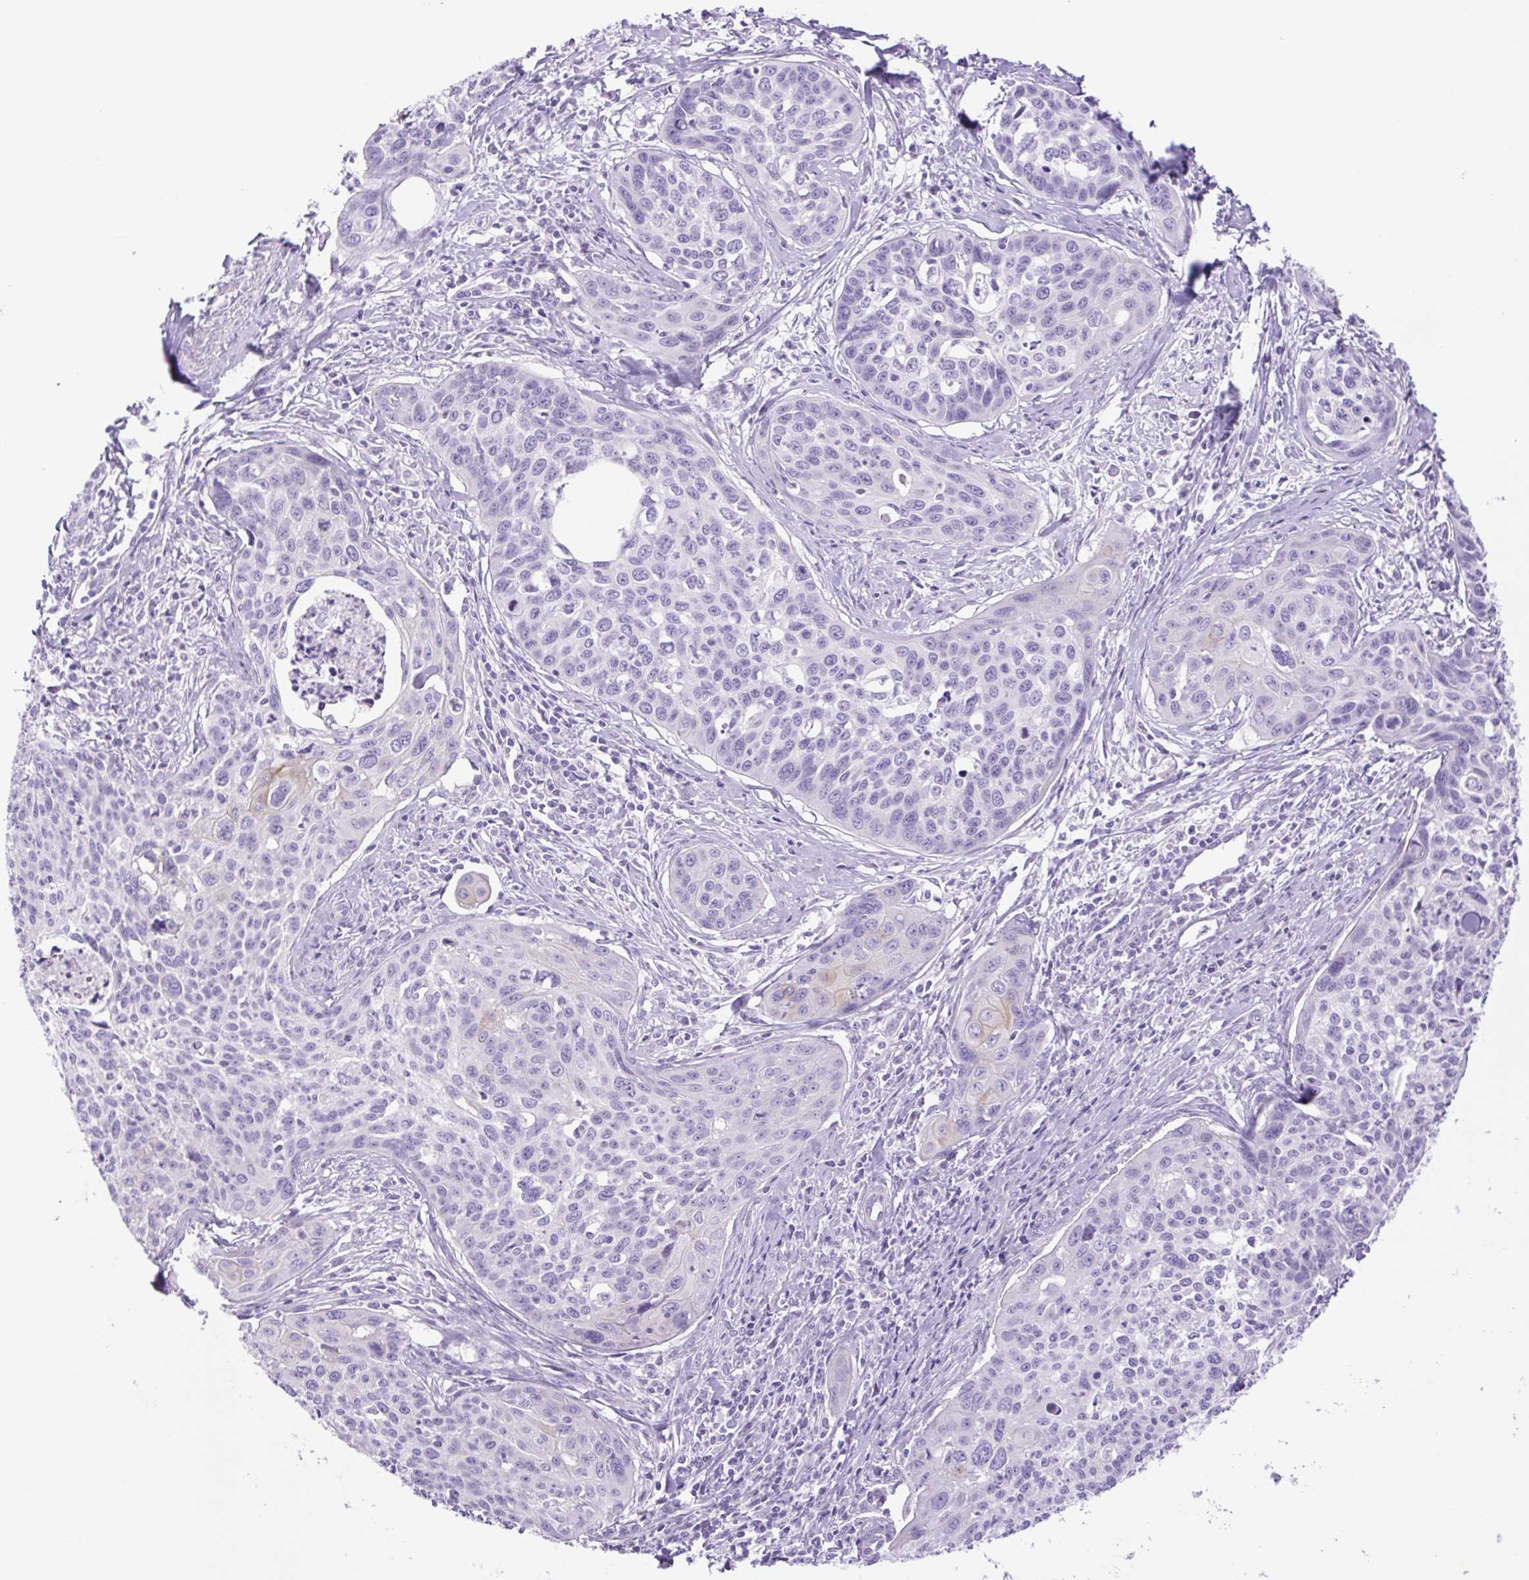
{"staining": {"intensity": "negative", "quantity": "none", "location": "none"}, "tissue": "cervical cancer", "cell_type": "Tumor cells", "image_type": "cancer", "snomed": [{"axis": "morphology", "description": "Squamous cell carcinoma, NOS"}, {"axis": "topography", "description": "Cervix"}], "caption": "Immunohistochemistry (IHC) of human cervical cancer (squamous cell carcinoma) reveals no positivity in tumor cells. (Immunohistochemistry (IHC), brightfield microscopy, high magnification).", "gene": "CDSN", "patient": {"sex": "female", "age": 31}}